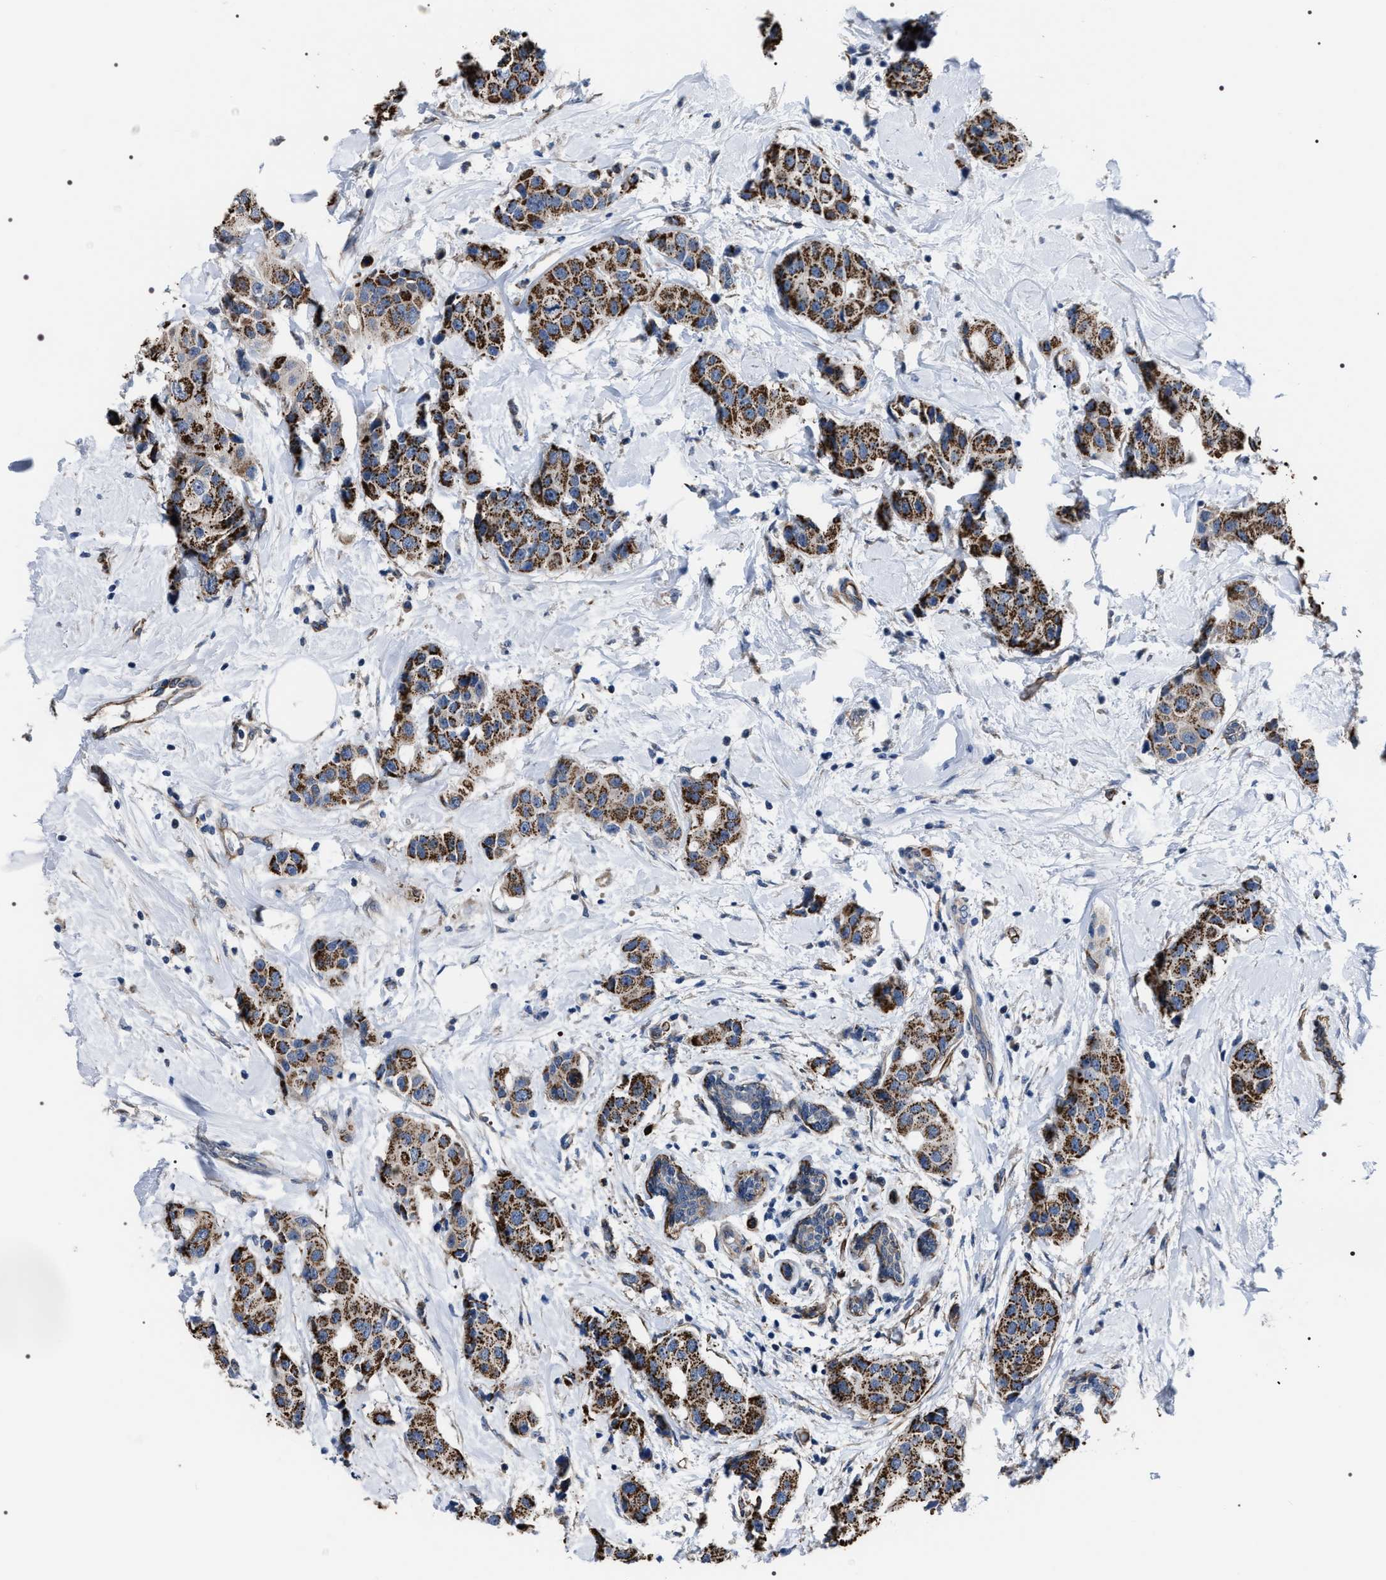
{"staining": {"intensity": "strong", "quantity": ">75%", "location": "cytoplasmic/membranous"}, "tissue": "breast cancer", "cell_type": "Tumor cells", "image_type": "cancer", "snomed": [{"axis": "morphology", "description": "Normal tissue, NOS"}, {"axis": "morphology", "description": "Duct carcinoma"}, {"axis": "topography", "description": "Breast"}], "caption": "Breast cancer (intraductal carcinoma) was stained to show a protein in brown. There is high levels of strong cytoplasmic/membranous positivity in approximately >75% of tumor cells.", "gene": "PKD1L1", "patient": {"sex": "female", "age": 39}}